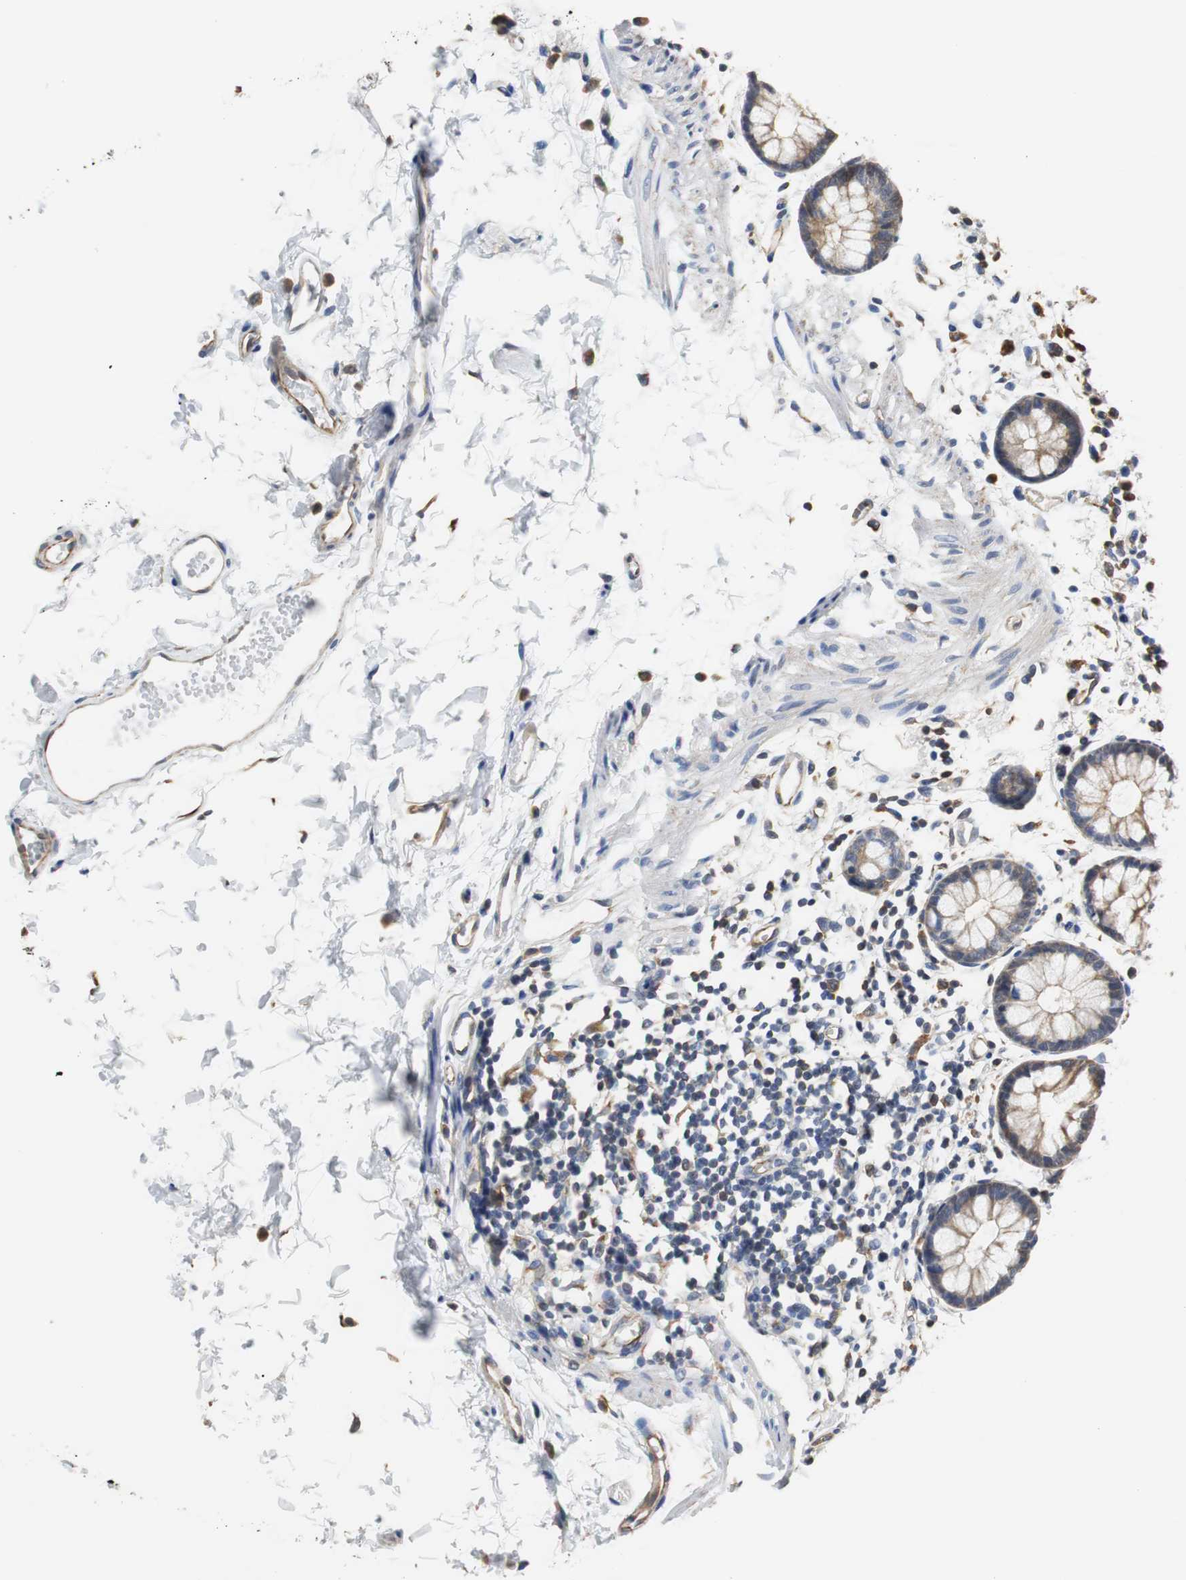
{"staining": {"intensity": "moderate", "quantity": ">75%", "location": "cytoplasmic/membranous"}, "tissue": "rectum", "cell_type": "Glandular cells", "image_type": "normal", "snomed": [{"axis": "morphology", "description": "Normal tissue, NOS"}, {"axis": "topography", "description": "Rectum"}], "caption": "This photomicrograph exhibits normal rectum stained with immunohistochemistry (IHC) to label a protein in brown. The cytoplasmic/membranous of glandular cells show moderate positivity for the protein. Nuclei are counter-stained blue.", "gene": "PCK1", "patient": {"sex": "female", "age": 66}}